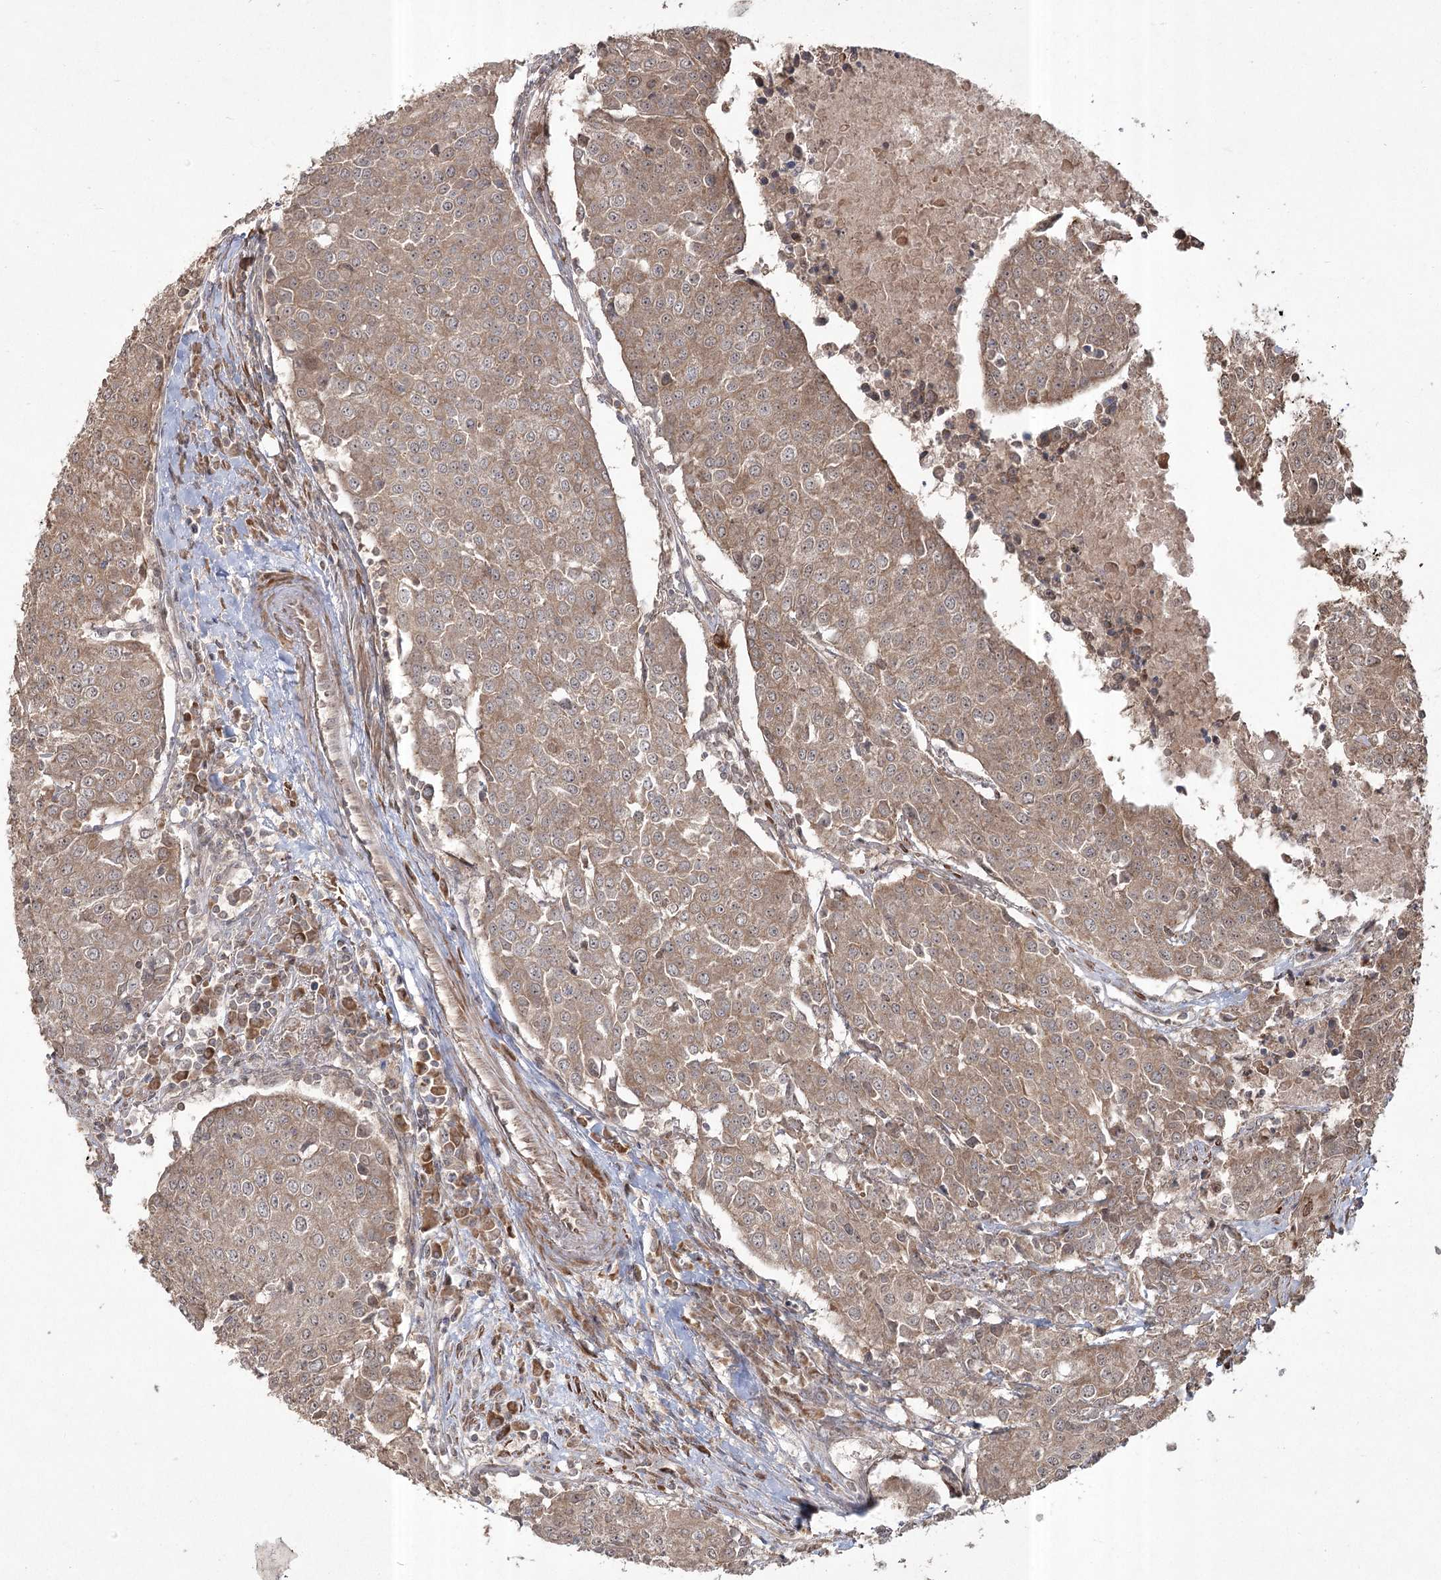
{"staining": {"intensity": "moderate", "quantity": ">75%", "location": "cytoplasmic/membranous"}, "tissue": "urothelial cancer", "cell_type": "Tumor cells", "image_type": "cancer", "snomed": [{"axis": "morphology", "description": "Urothelial carcinoma, High grade"}, {"axis": "topography", "description": "Urinary bladder"}], "caption": "Protein expression analysis of human urothelial cancer reveals moderate cytoplasmic/membranous positivity in about >75% of tumor cells.", "gene": "CPLANE1", "patient": {"sex": "female", "age": 85}}